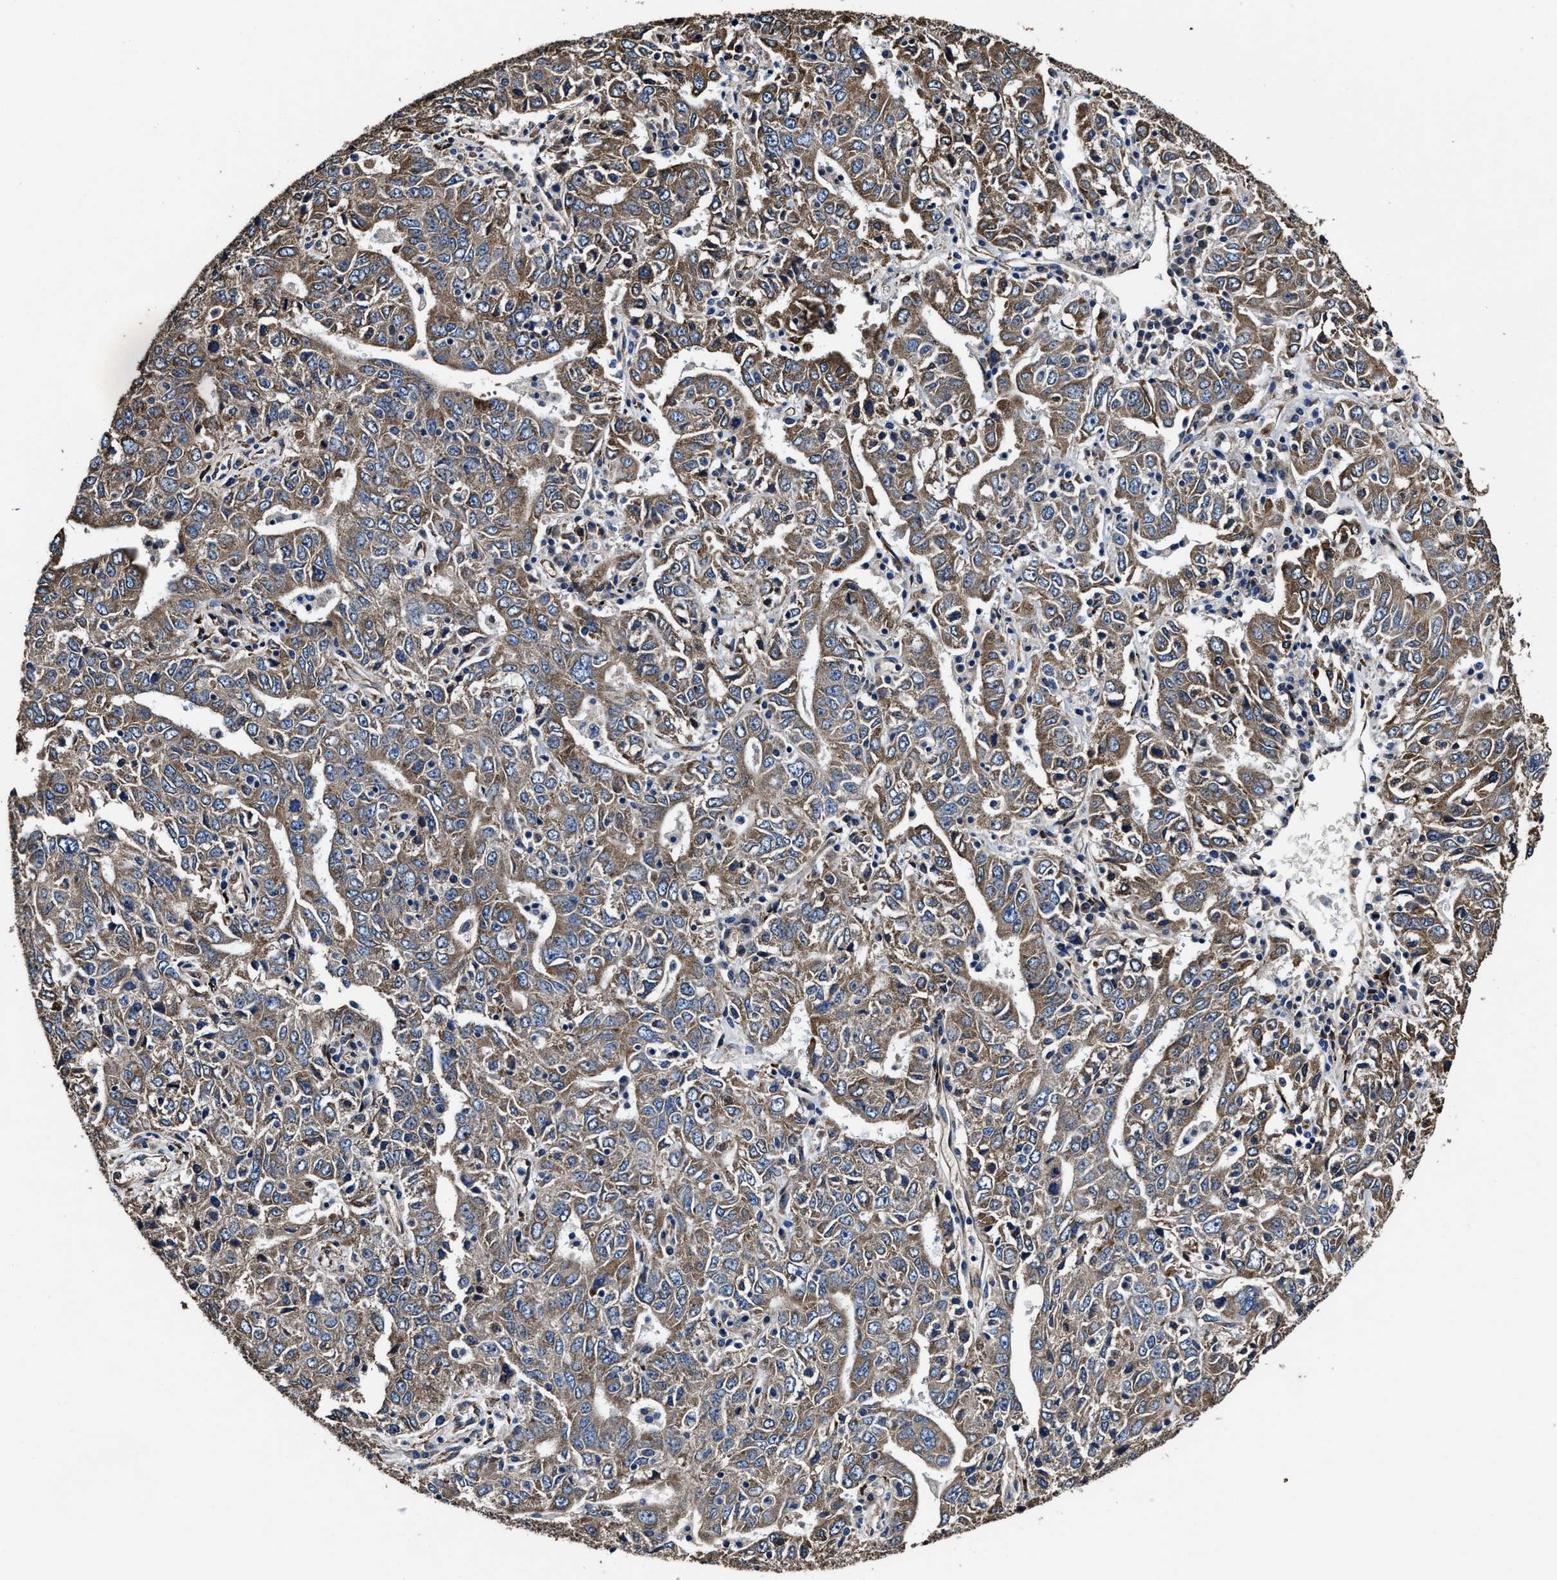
{"staining": {"intensity": "moderate", "quantity": ">75%", "location": "cytoplasmic/membranous"}, "tissue": "ovarian cancer", "cell_type": "Tumor cells", "image_type": "cancer", "snomed": [{"axis": "morphology", "description": "Carcinoma, endometroid"}, {"axis": "topography", "description": "Ovary"}], "caption": "There is medium levels of moderate cytoplasmic/membranous staining in tumor cells of ovarian endometroid carcinoma, as demonstrated by immunohistochemical staining (brown color).", "gene": "IDNK", "patient": {"sex": "female", "age": 62}}